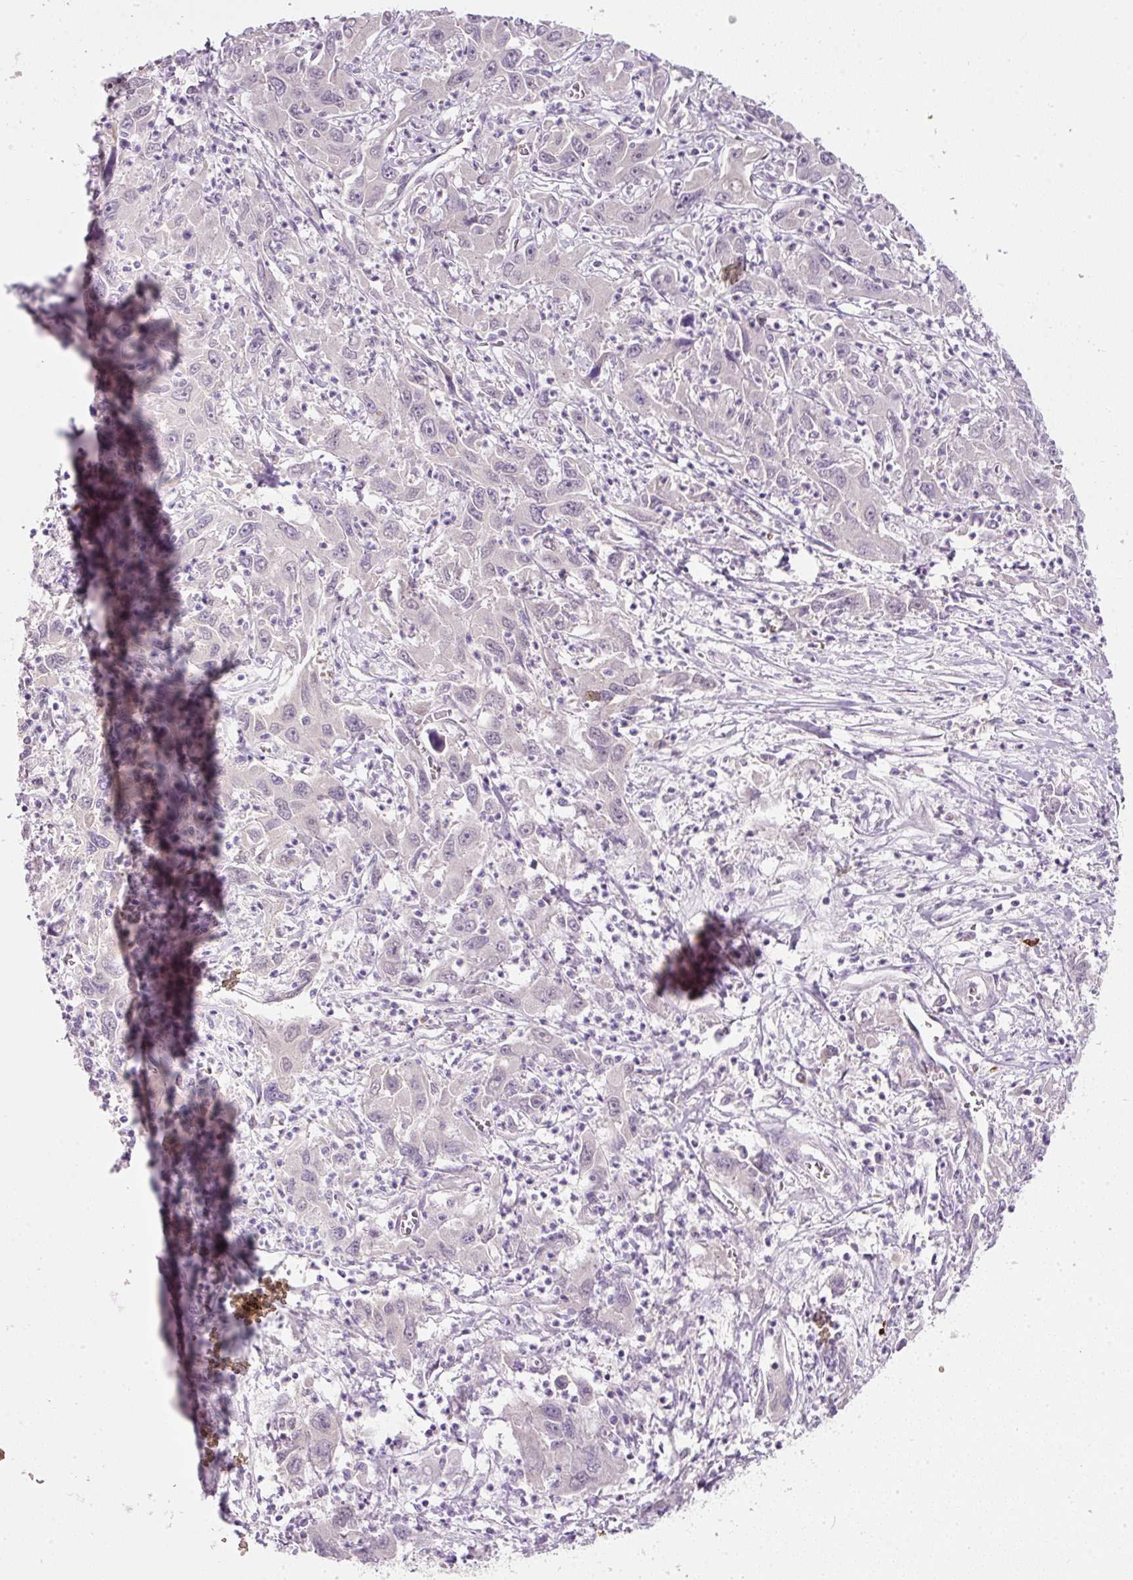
{"staining": {"intensity": "negative", "quantity": "none", "location": "none"}, "tissue": "liver cancer", "cell_type": "Tumor cells", "image_type": "cancer", "snomed": [{"axis": "morphology", "description": "Carcinoma, Hepatocellular, NOS"}, {"axis": "topography", "description": "Liver"}], "caption": "DAB immunohistochemical staining of hepatocellular carcinoma (liver) shows no significant expression in tumor cells.", "gene": "TMEM37", "patient": {"sex": "male", "age": 63}}